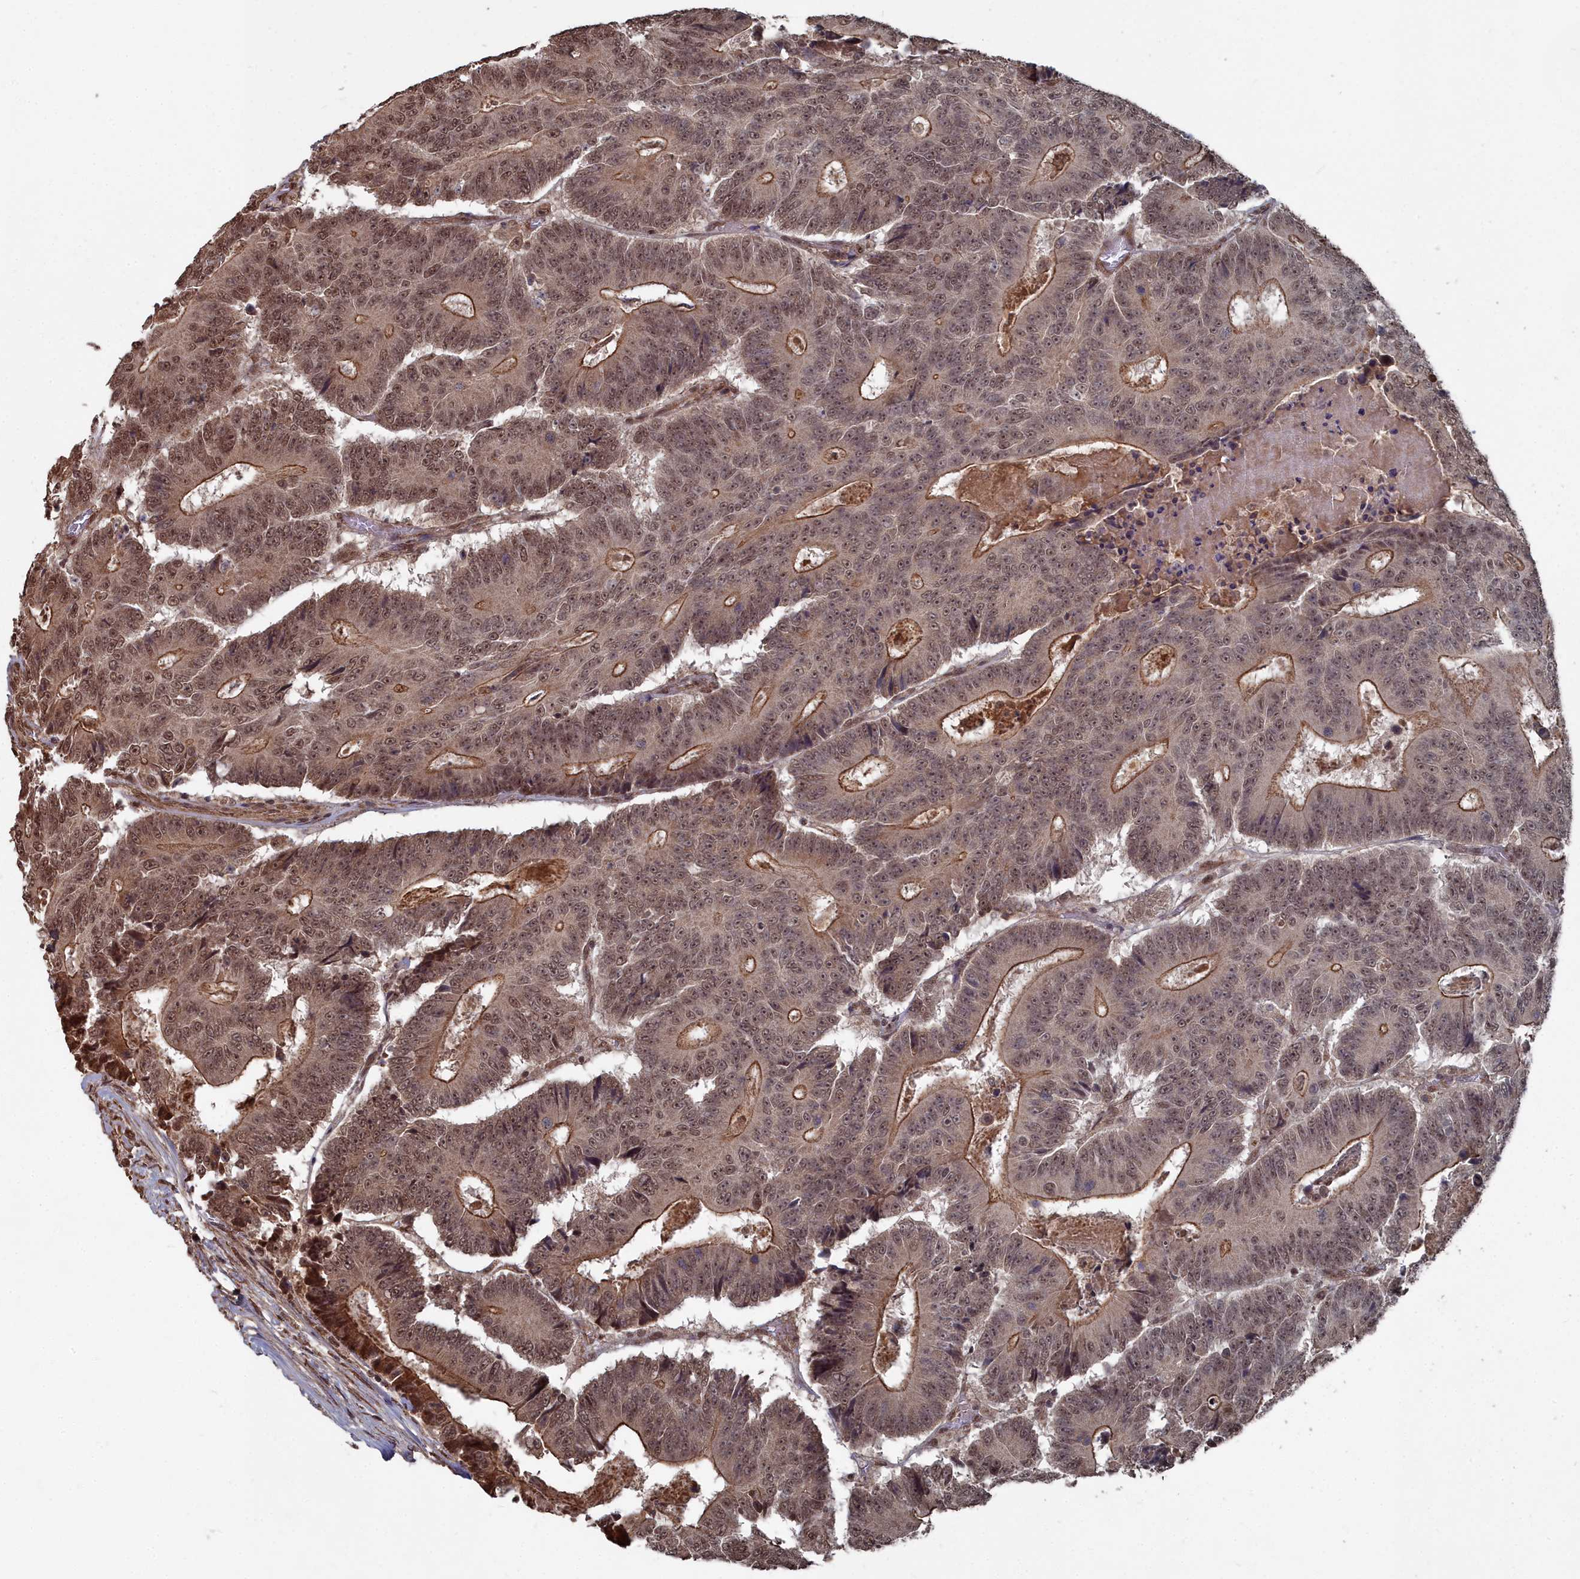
{"staining": {"intensity": "moderate", "quantity": "25%-75%", "location": "cytoplasmic/membranous,nuclear"}, "tissue": "colorectal cancer", "cell_type": "Tumor cells", "image_type": "cancer", "snomed": [{"axis": "morphology", "description": "Adenocarcinoma, NOS"}, {"axis": "topography", "description": "Colon"}], "caption": "Immunohistochemistry photomicrograph of colorectal cancer (adenocarcinoma) stained for a protein (brown), which reveals medium levels of moderate cytoplasmic/membranous and nuclear staining in approximately 25%-75% of tumor cells.", "gene": "CCNP", "patient": {"sex": "male", "age": 83}}